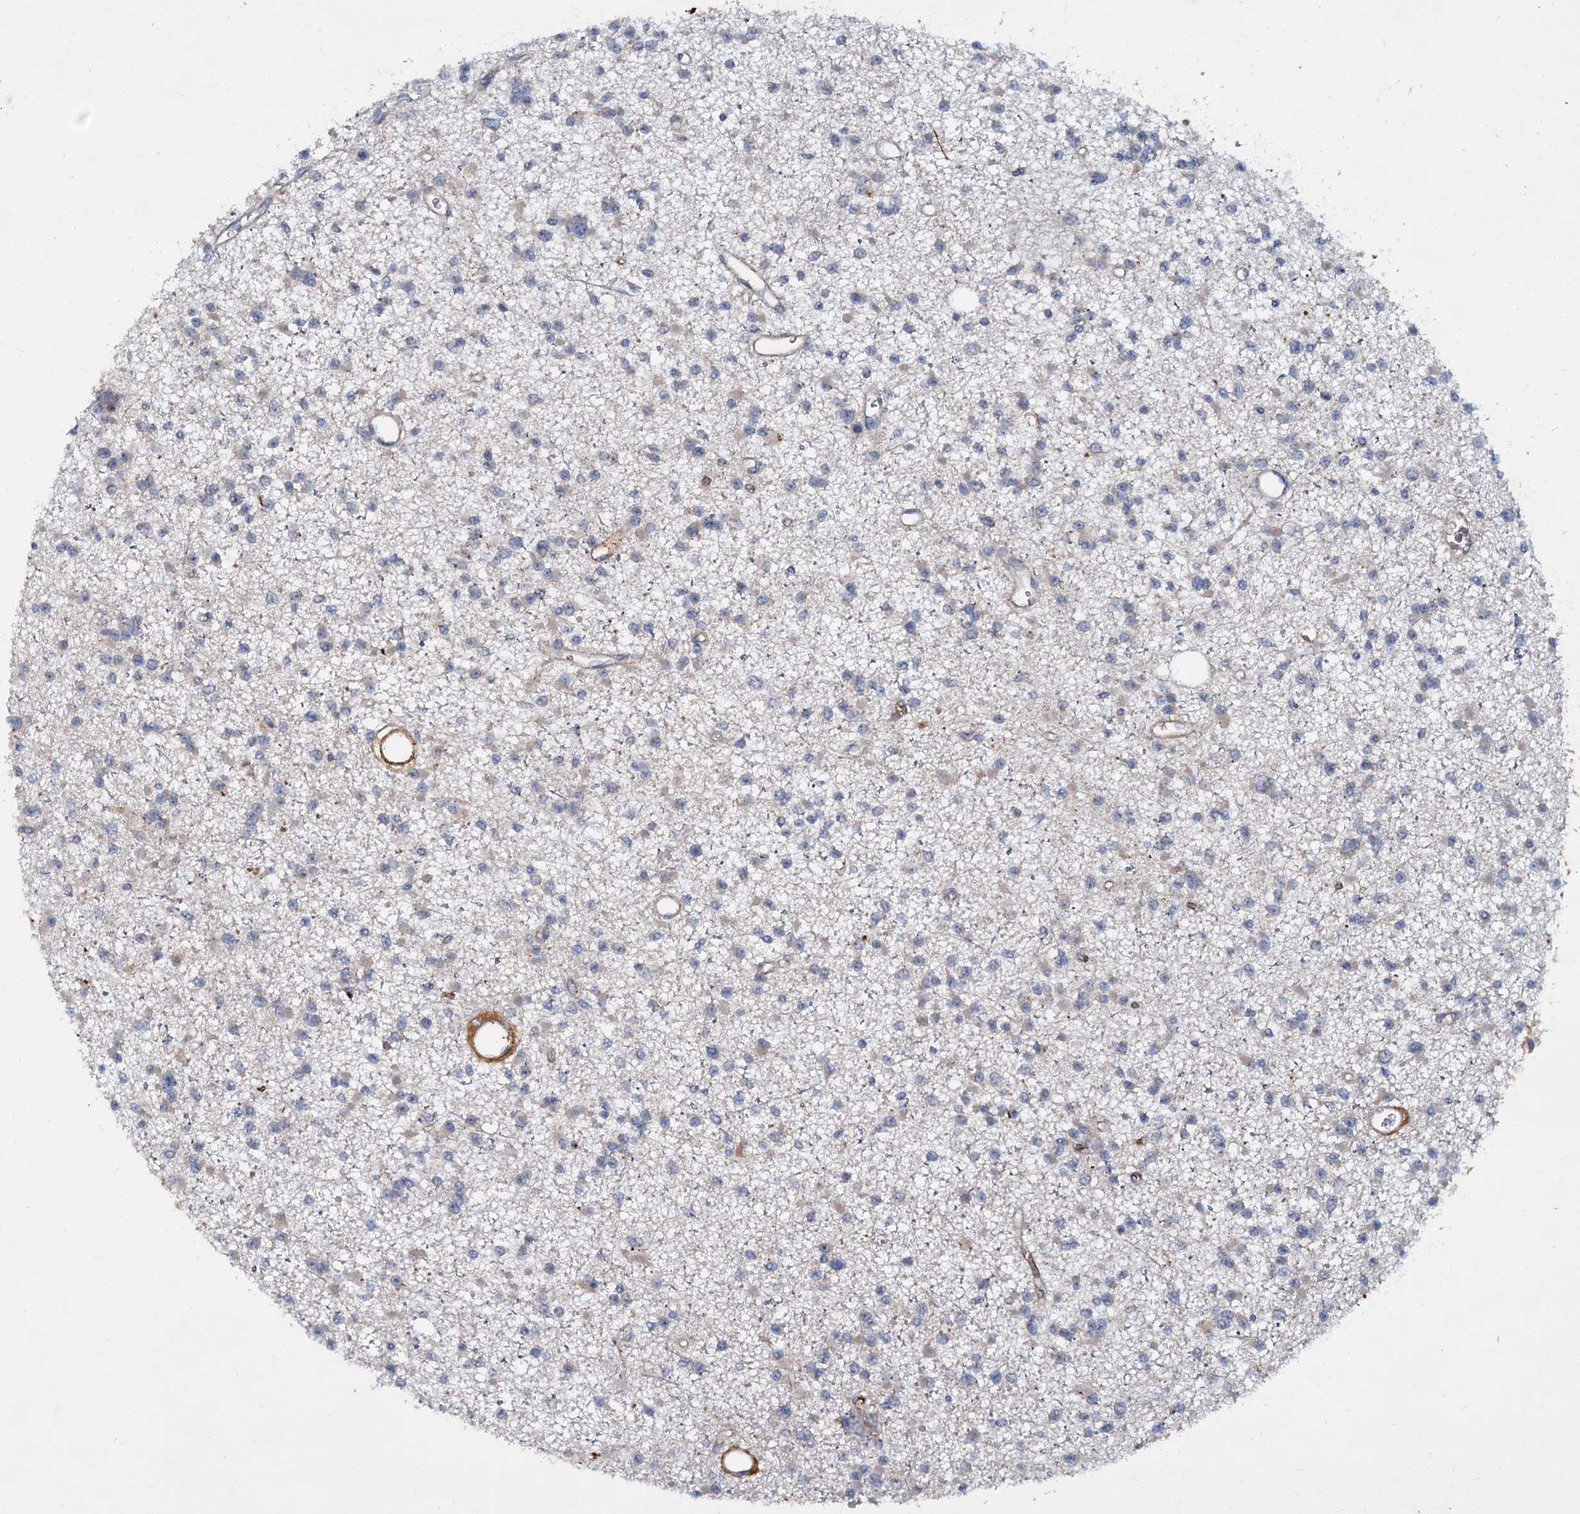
{"staining": {"intensity": "negative", "quantity": "none", "location": "none"}, "tissue": "glioma", "cell_type": "Tumor cells", "image_type": "cancer", "snomed": [{"axis": "morphology", "description": "Glioma, malignant, Low grade"}, {"axis": "topography", "description": "Brain"}], "caption": "A photomicrograph of low-grade glioma (malignant) stained for a protein exhibits no brown staining in tumor cells.", "gene": "CHRD", "patient": {"sex": "female", "age": 22}}